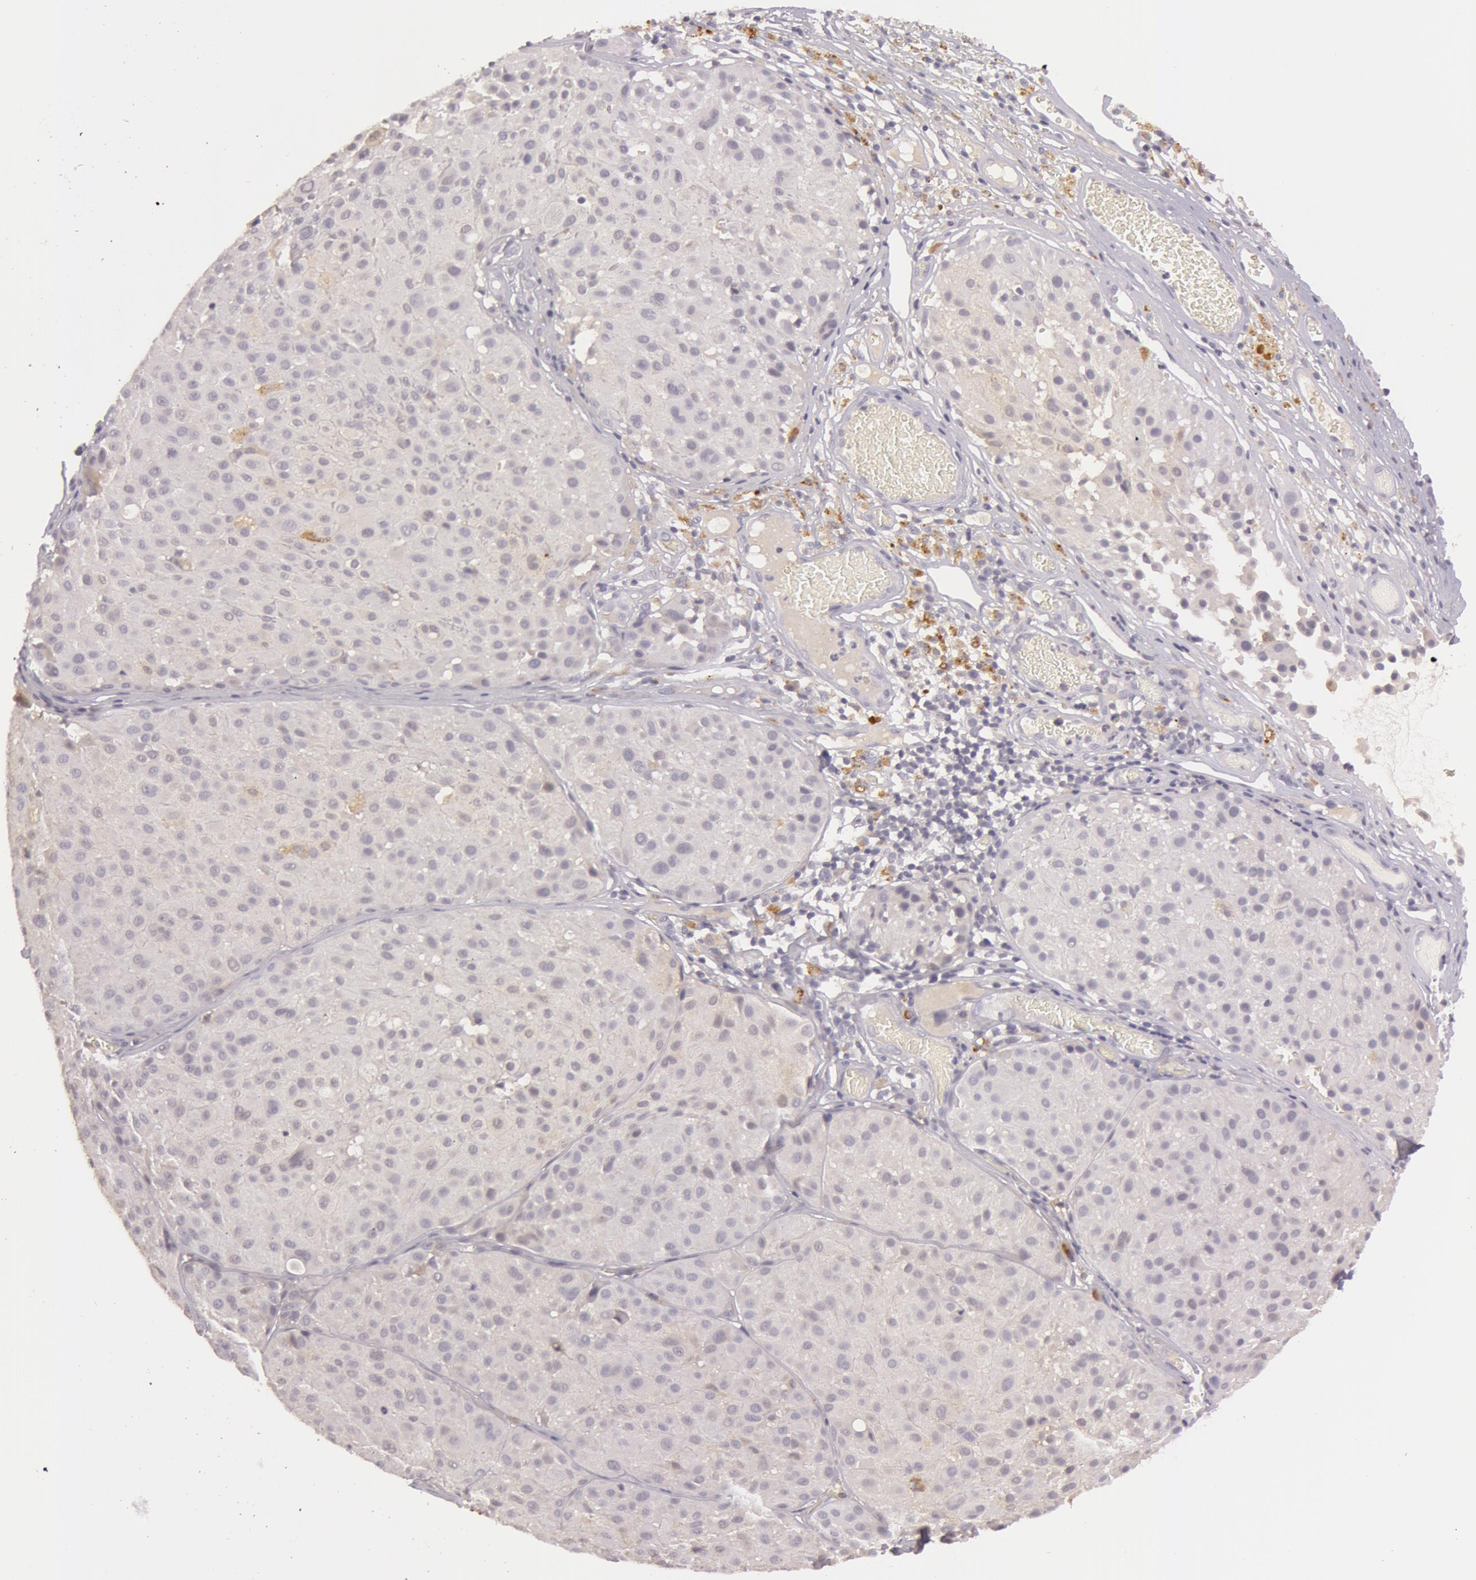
{"staining": {"intensity": "negative", "quantity": "none", "location": "none"}, "tissue": "melanoma", "cell_type": "Tumor cells", "image_type": "cancer", "snomed": [{"axis": "morphology", "description": "Malignant melanoma, NOS"}, {"axis": "topography", "description": "Skin"}], "caption": "Immunohistochemistry (IHC) photomicrograph of melanoma stained for a protein (brown), which displays no positivity in tumor cells. The staining was performed using DAB to visualize the protein expression in brown, while the nuclei were stained in blue with hematoxylin (Magnification: 20x).", "gene": "MXRA5", "patient": {"sex": "male", "age": 36}}